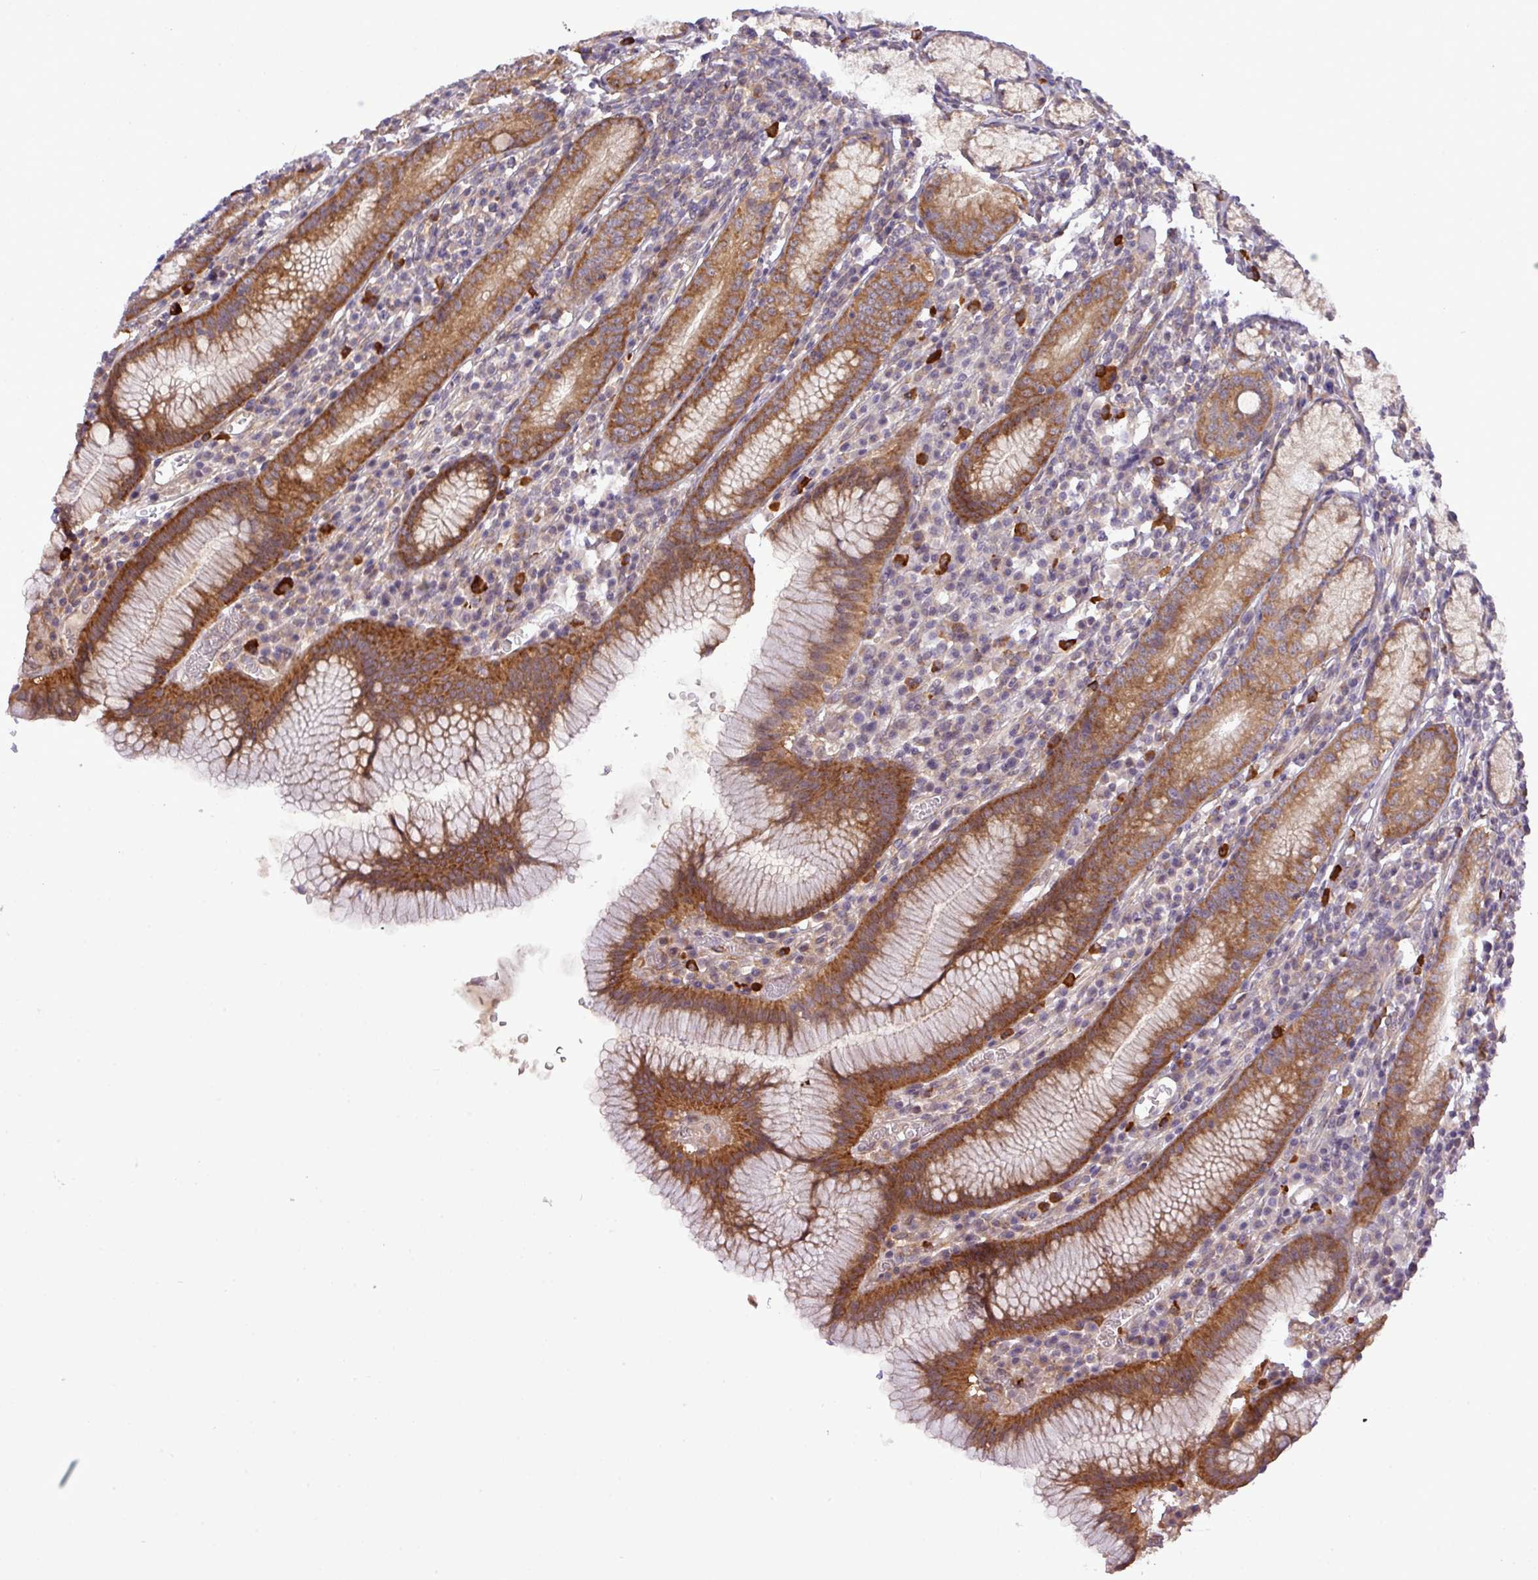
{"staining": {"intensity": "strong", "quantity": ">75%", "location": "cytoplasmic/membranous"}, "tissue": "stomach", "cell_type": "Glandular cells", "image_type": "normal", "snomed": [{"axis": "morphology", "description": "Normal tissue, NOS"}, {"axis": "topography", "description": "Stomach"}], "caption": "This histopathology image demonstrates IHC staining of benign human stomach, with high strong cytoplasmic/membranous staining in about >75% of glandular cells.", "gene": "FAM222B", "patient": {"sex": "male", "age": 55}}